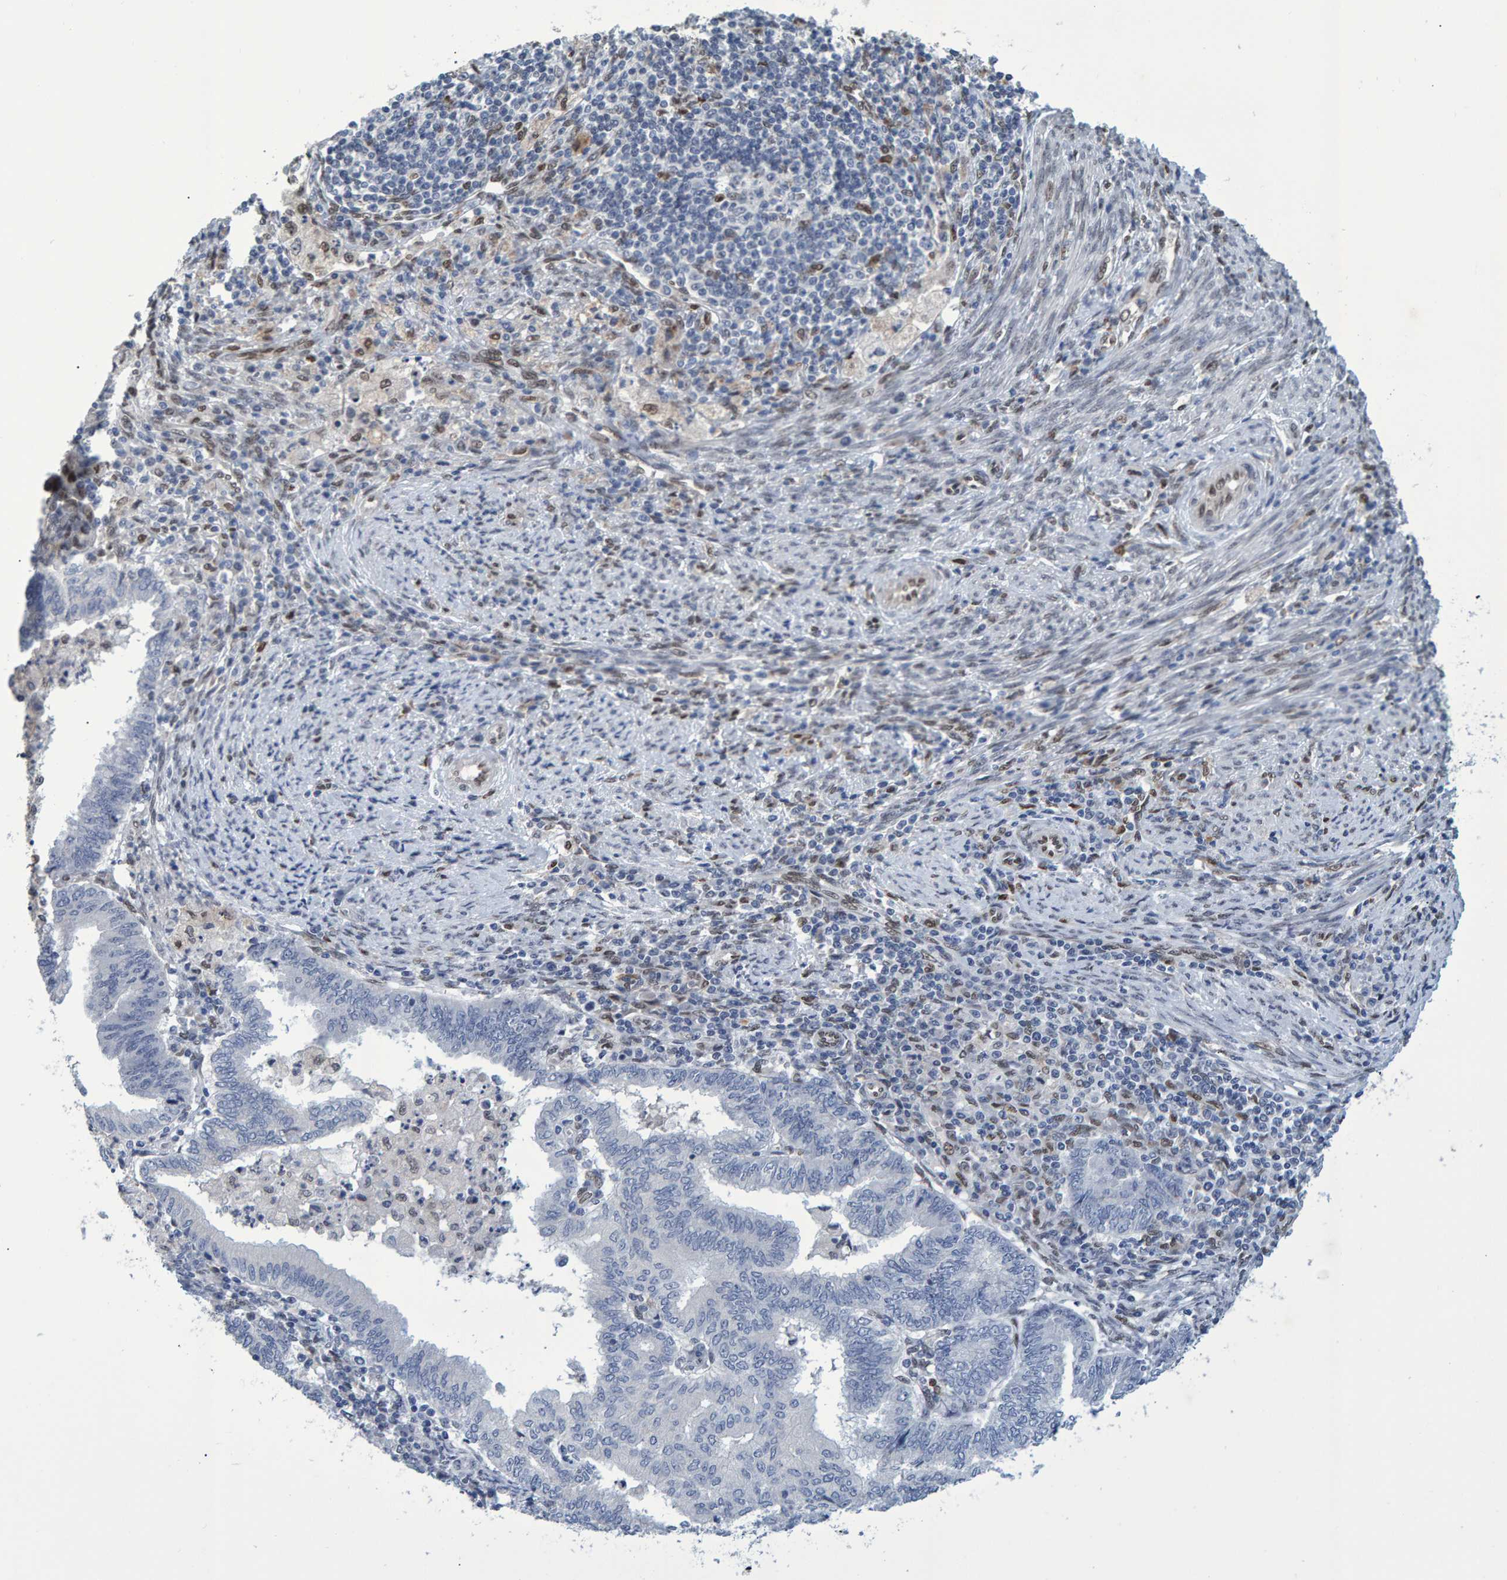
{"staining": {"intensity": "negative", "quantity": "none", "location": "none"}, "tissue": "endometrial cancer", "cell_type": "Tumor cells", "image_type": "cancer", "snomed": [{"axis": "morphology", "description": "Polyp, NOS"}, {"axis": "morphology", "description": "Adenocarcinoma, NOS"}, {"axis": "morphology", "description": "Adenoma, NOS"}, {"axis": "topography", "description": "Endometrium"}], "caption": "Histopathology image shows no significant protein positivity in tumor cells of endometrial cancer (adenoma).", "gene": "QKI", "patient": {"sex": "female", "age": 79}}